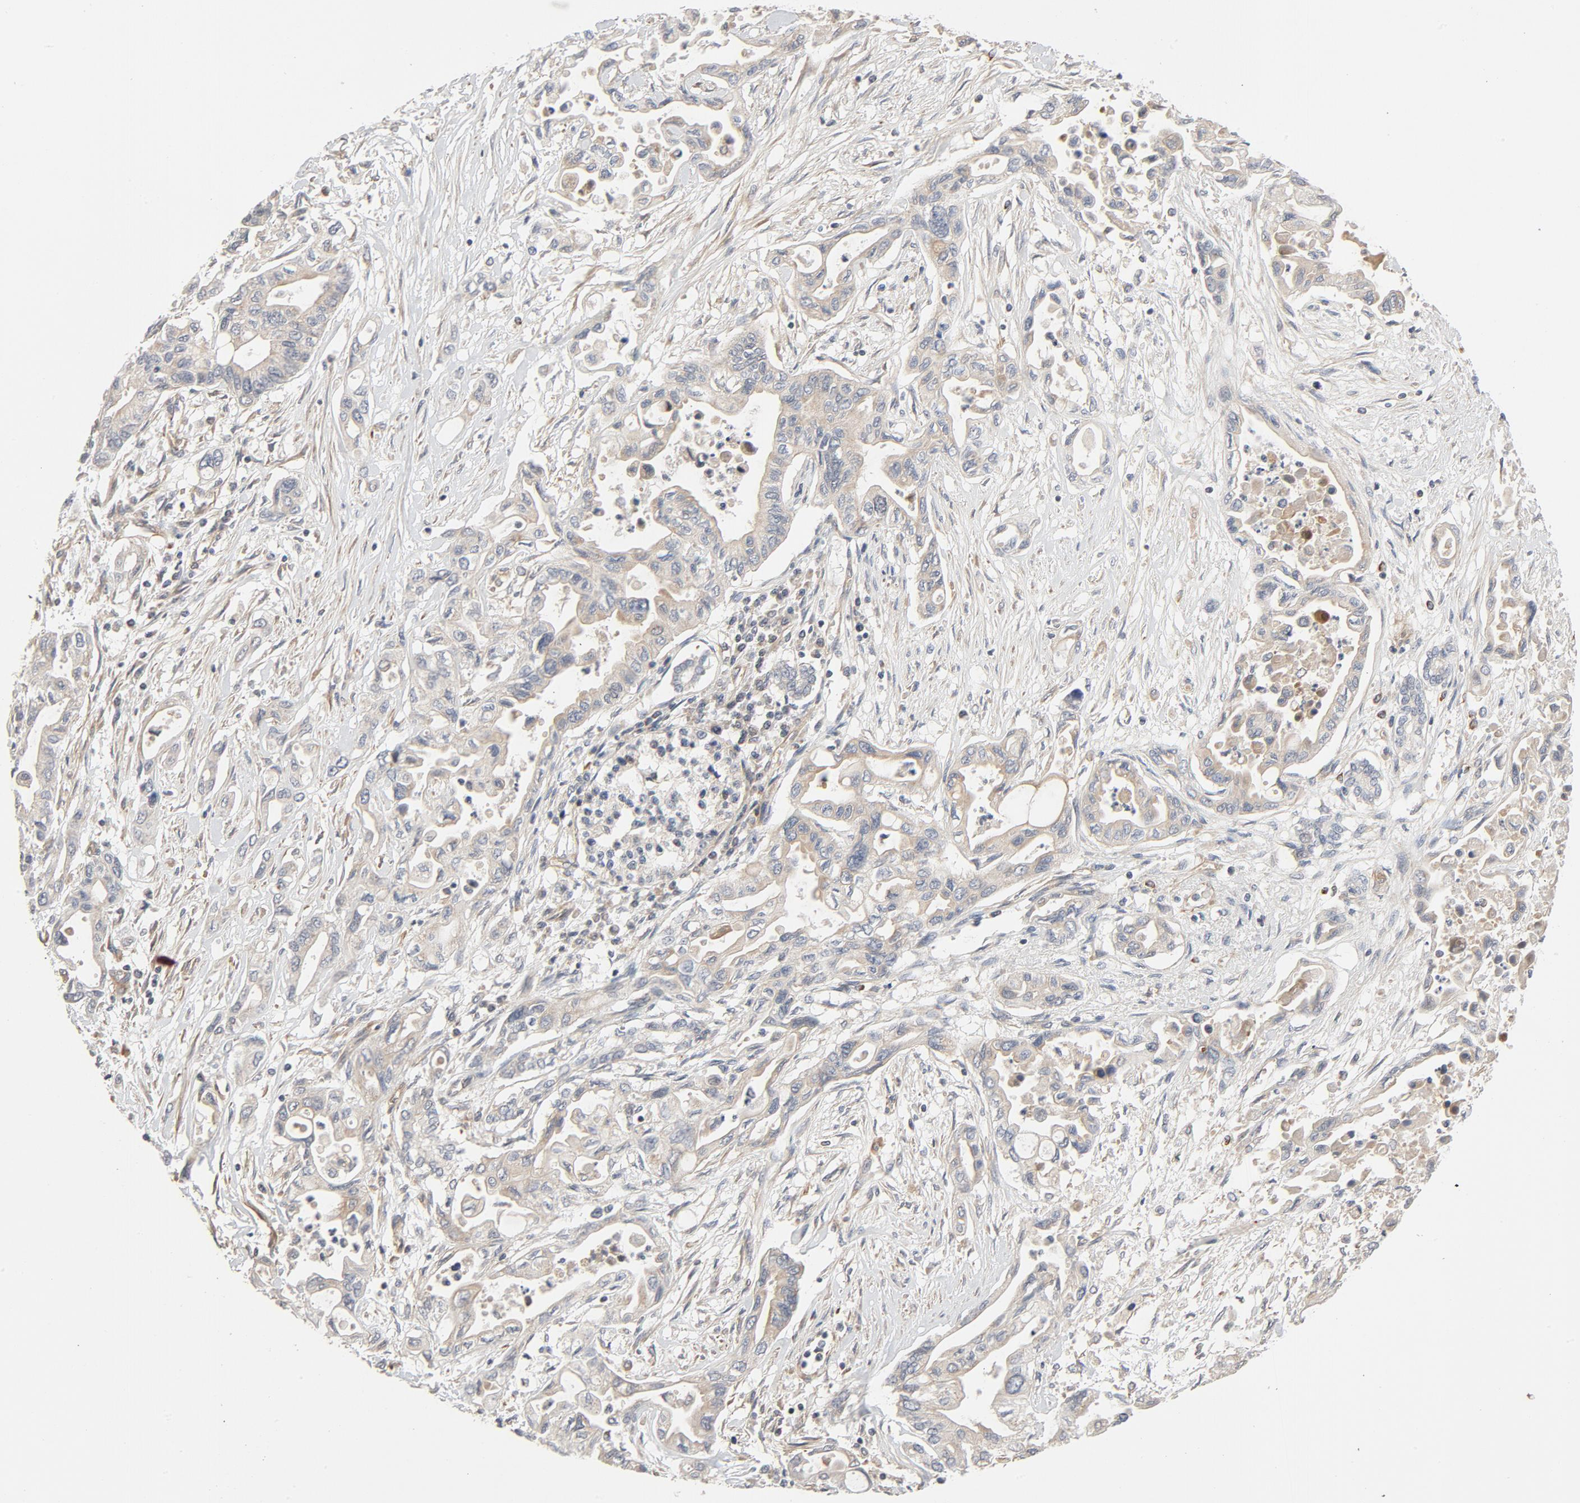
{"staining": {"intensity": "moderate", "quantity": "25%-75%", "location": "cytoplasmic/membranous"}, "tissue": "pancreatic cancer", "cell_type": "Tumor cells", "image_type": "cancer", "snomed": [{"axis": "morphology", "description": "Adenocarcinoma, NOS"}, {"axis": "topography", "description": "Pancreas"}], "caption": "Immunohistochemical staining of human adenocarcinoma (pancreatic) shows moderate cytoplasmic/membranous protein expression in approximately 25%-75% of tumor cells.", "gene": "TRIOBP", "patient": {"sex": "female", "age": 57}}